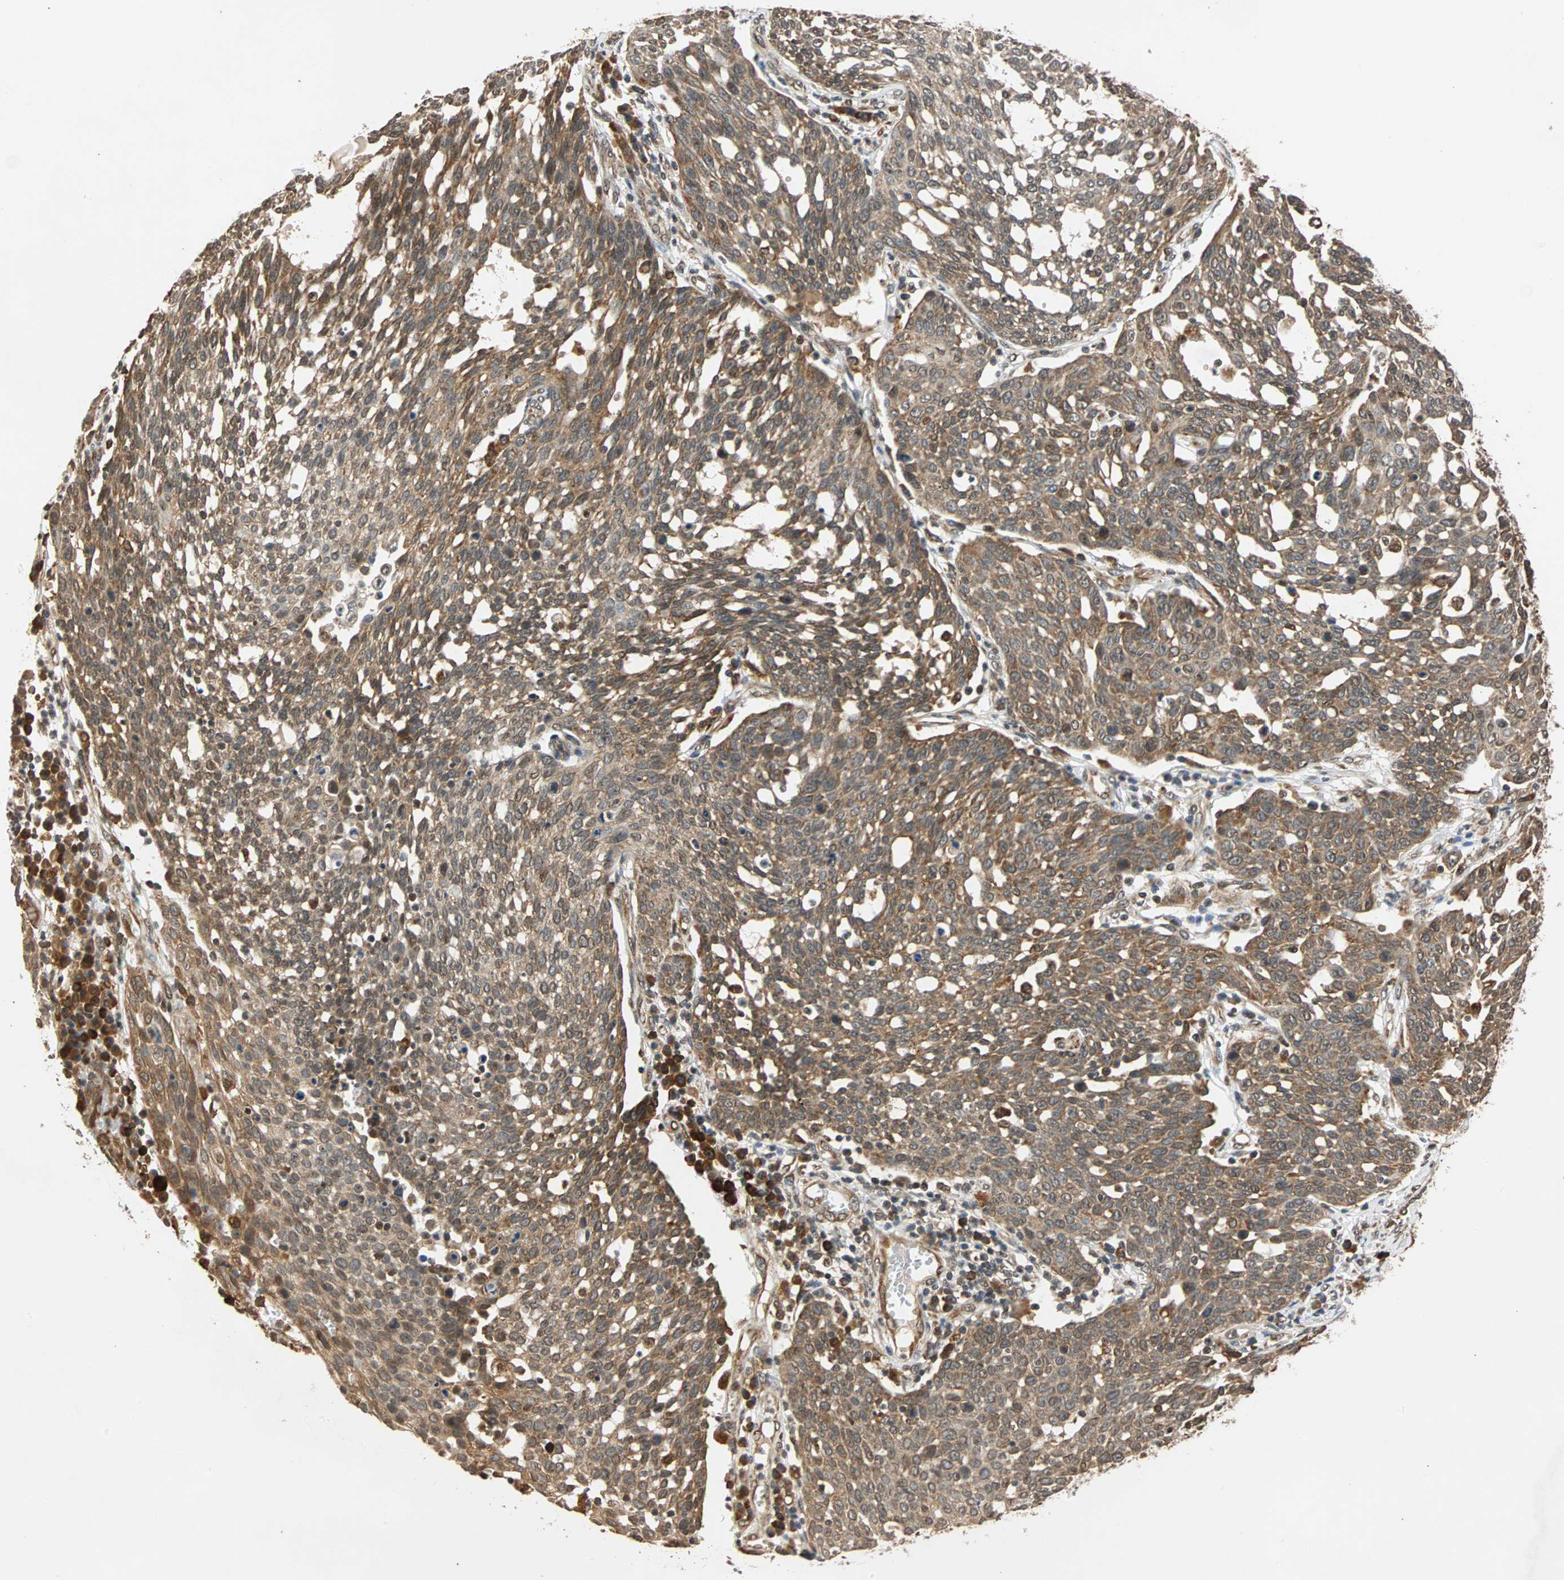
{"staining": {"intensity": "moderate", "quantity": ">75%", "location": "cytoplasmic/membranous"}, "tissue": "cervical cancer", "cell_type": "Tumor cells", "image_type": "cancer", "snomed": [{"axis": "morphology", "description": "Squamous cell carcinoma, NOS"}, {"axis": "topography", "description": "Cervix"}], "caption": "Human cervical cancer stained with a brown dye reveals moderate cytoplasmic/membranous positive expression in about >75% of tumor cells.", "gene": "AUP1", "patient": {"sex": "female", "age": 34}}